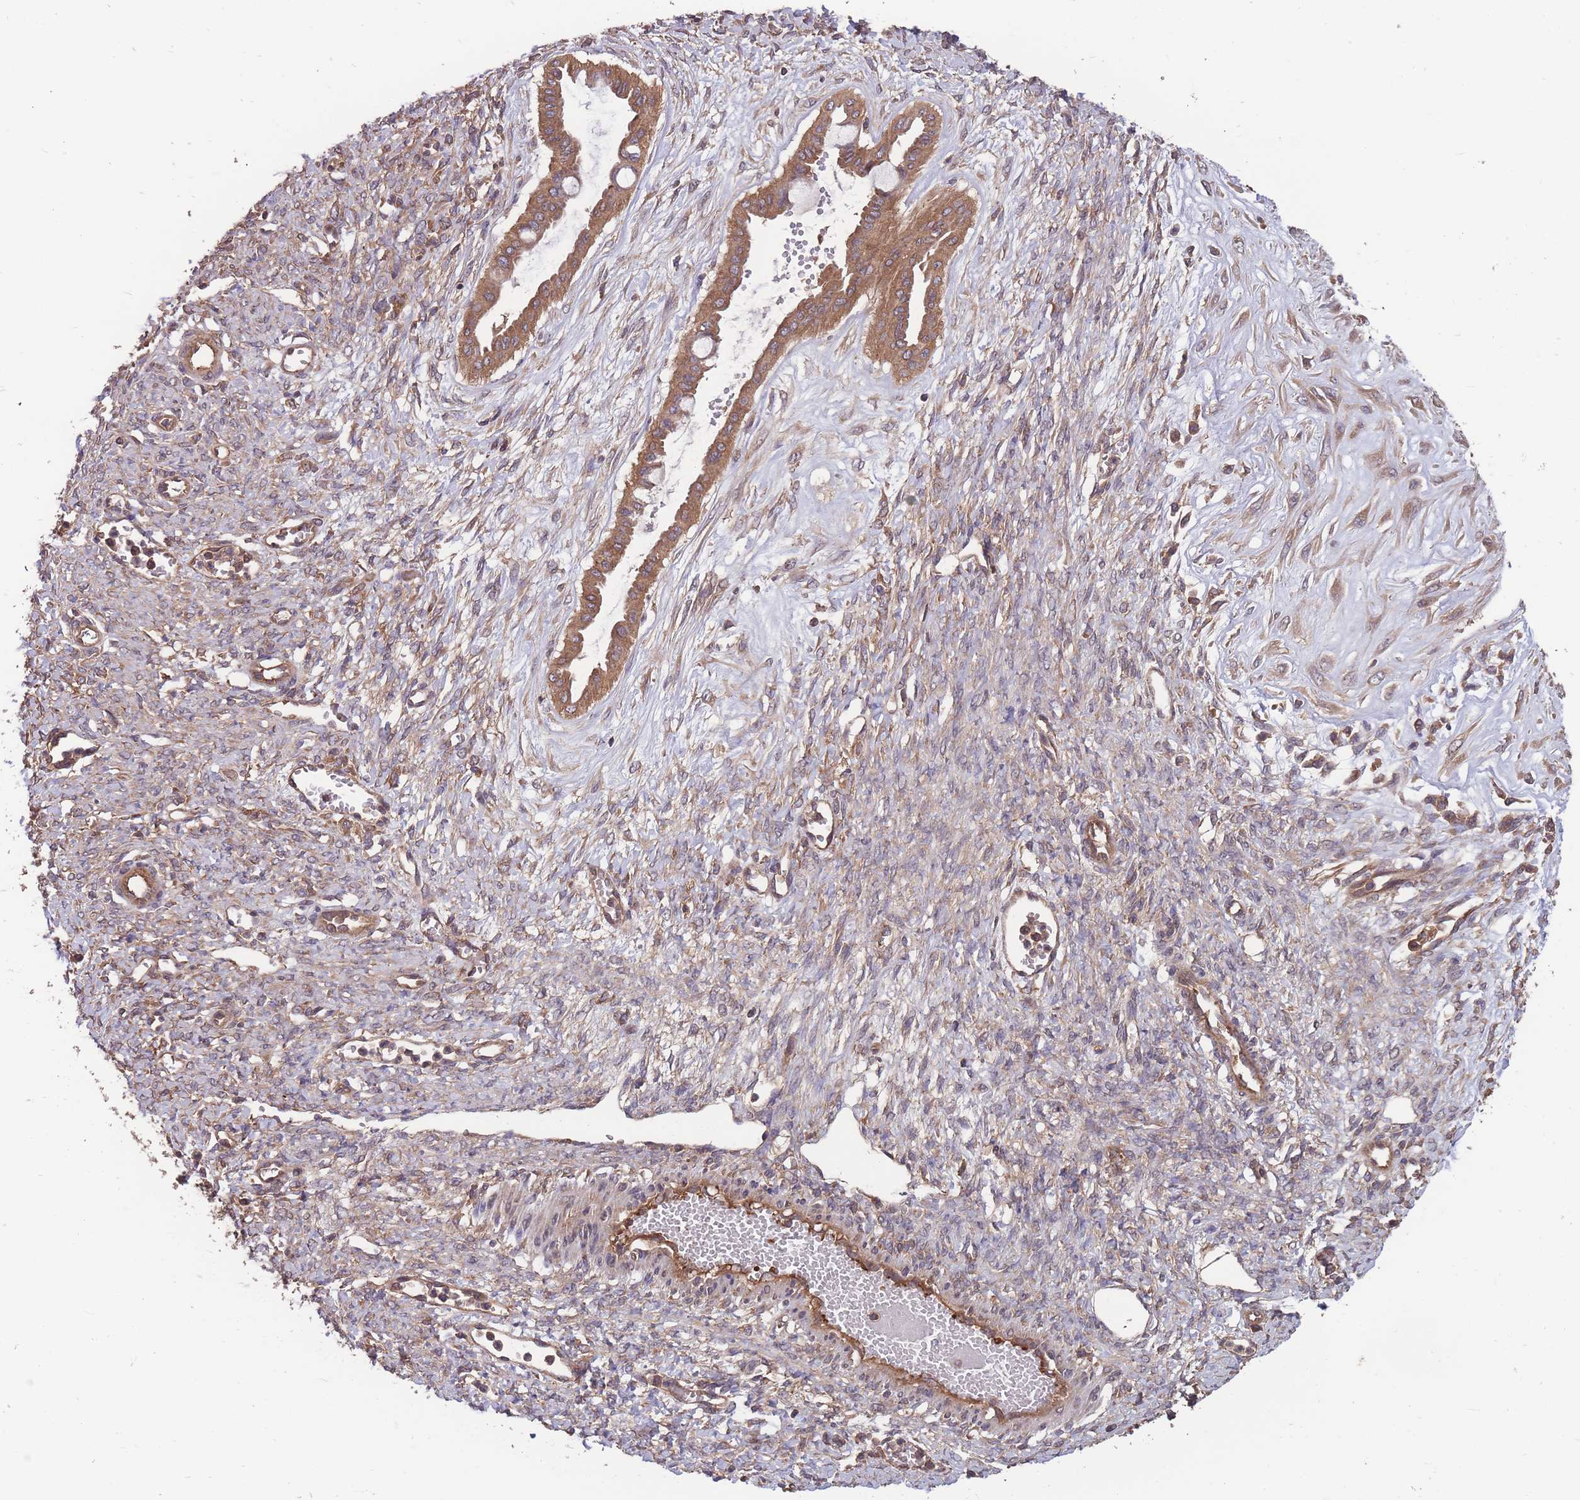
{"staining": {"intensity": "moderate", "quantity": ">75%", "location": "cytoplasmic/membranous"}, "tissue": "ovarian cancer", "cell_type": "Tumor cells", "image_type": "cancer", "snomed": [{"axis": "morphology", "description": "Cystadenocarcinoma, mucinous, NOS"}, {"axis": "topography", "description": "Ovary"}], "caption": "DAB immunohistochemical staining of human mucinous cystadenocarcinoma (ovarian) exhibits moderate cytoplasmic/membranous protein staining in approximately >75% of tumor cells.", "gene": "ZPR1", "patient": {"sex": "female", "age": 73}}